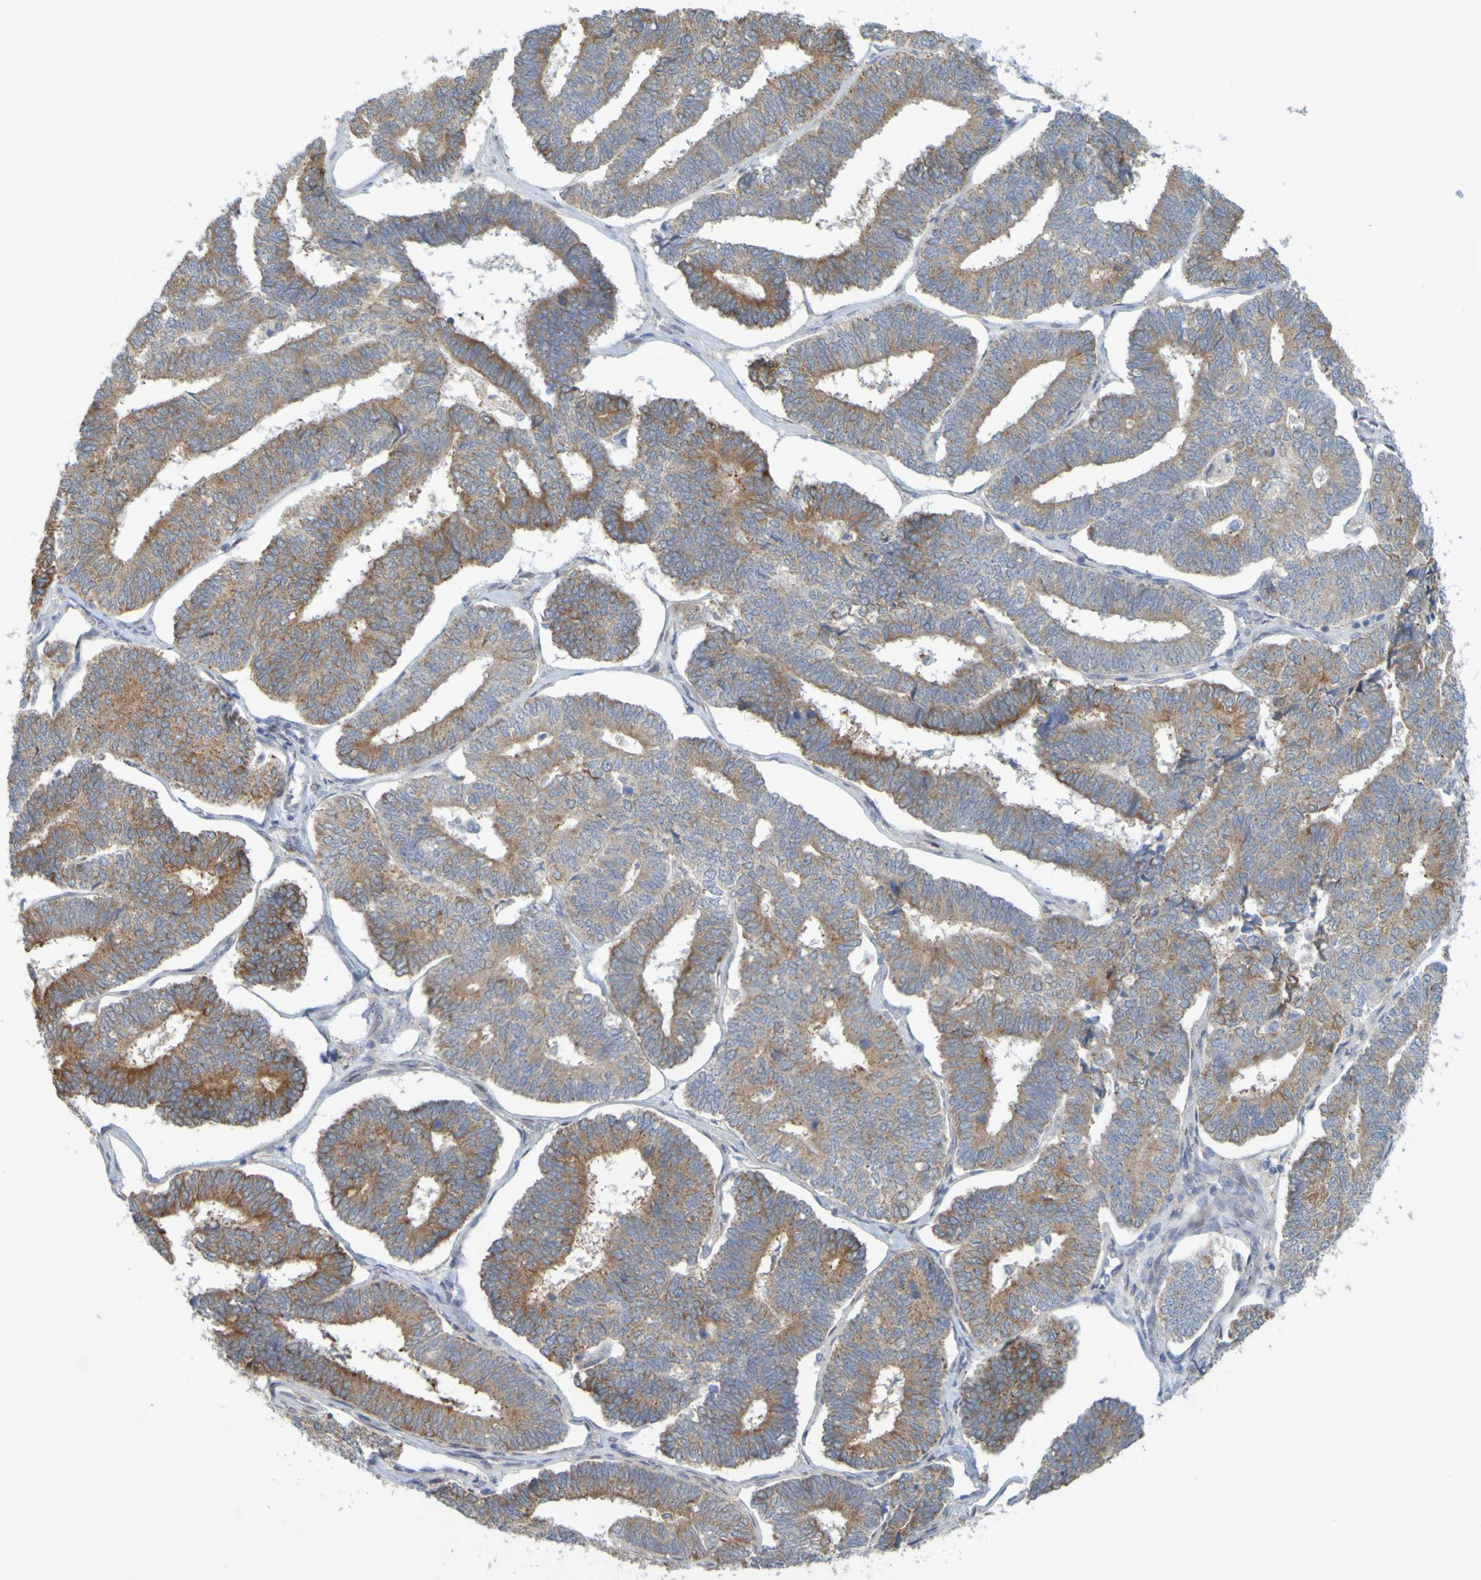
{"staining": {"intensity": "moderate", "quantity": ">75%", "location": "cytoplasmic/membranous"}, "tissue": "endometrial cancer", "cell_type": "Tumor cells", "image_type": "cancer", "snomed": [{"axis": "morphology", "description": "Adenocarcinoma, NOS"}, {"axis": "topography", "description": "Endometrium"}], "caption": "Immunohistochemical staining of endometrial cancer (adenocarcinoma) exhibits medium levels of moderate cytoplasmic/membranous expression in approximately >75% of tumor cells.", "gene": "MAG", "patient": {"sex": "female", "age": 70}}